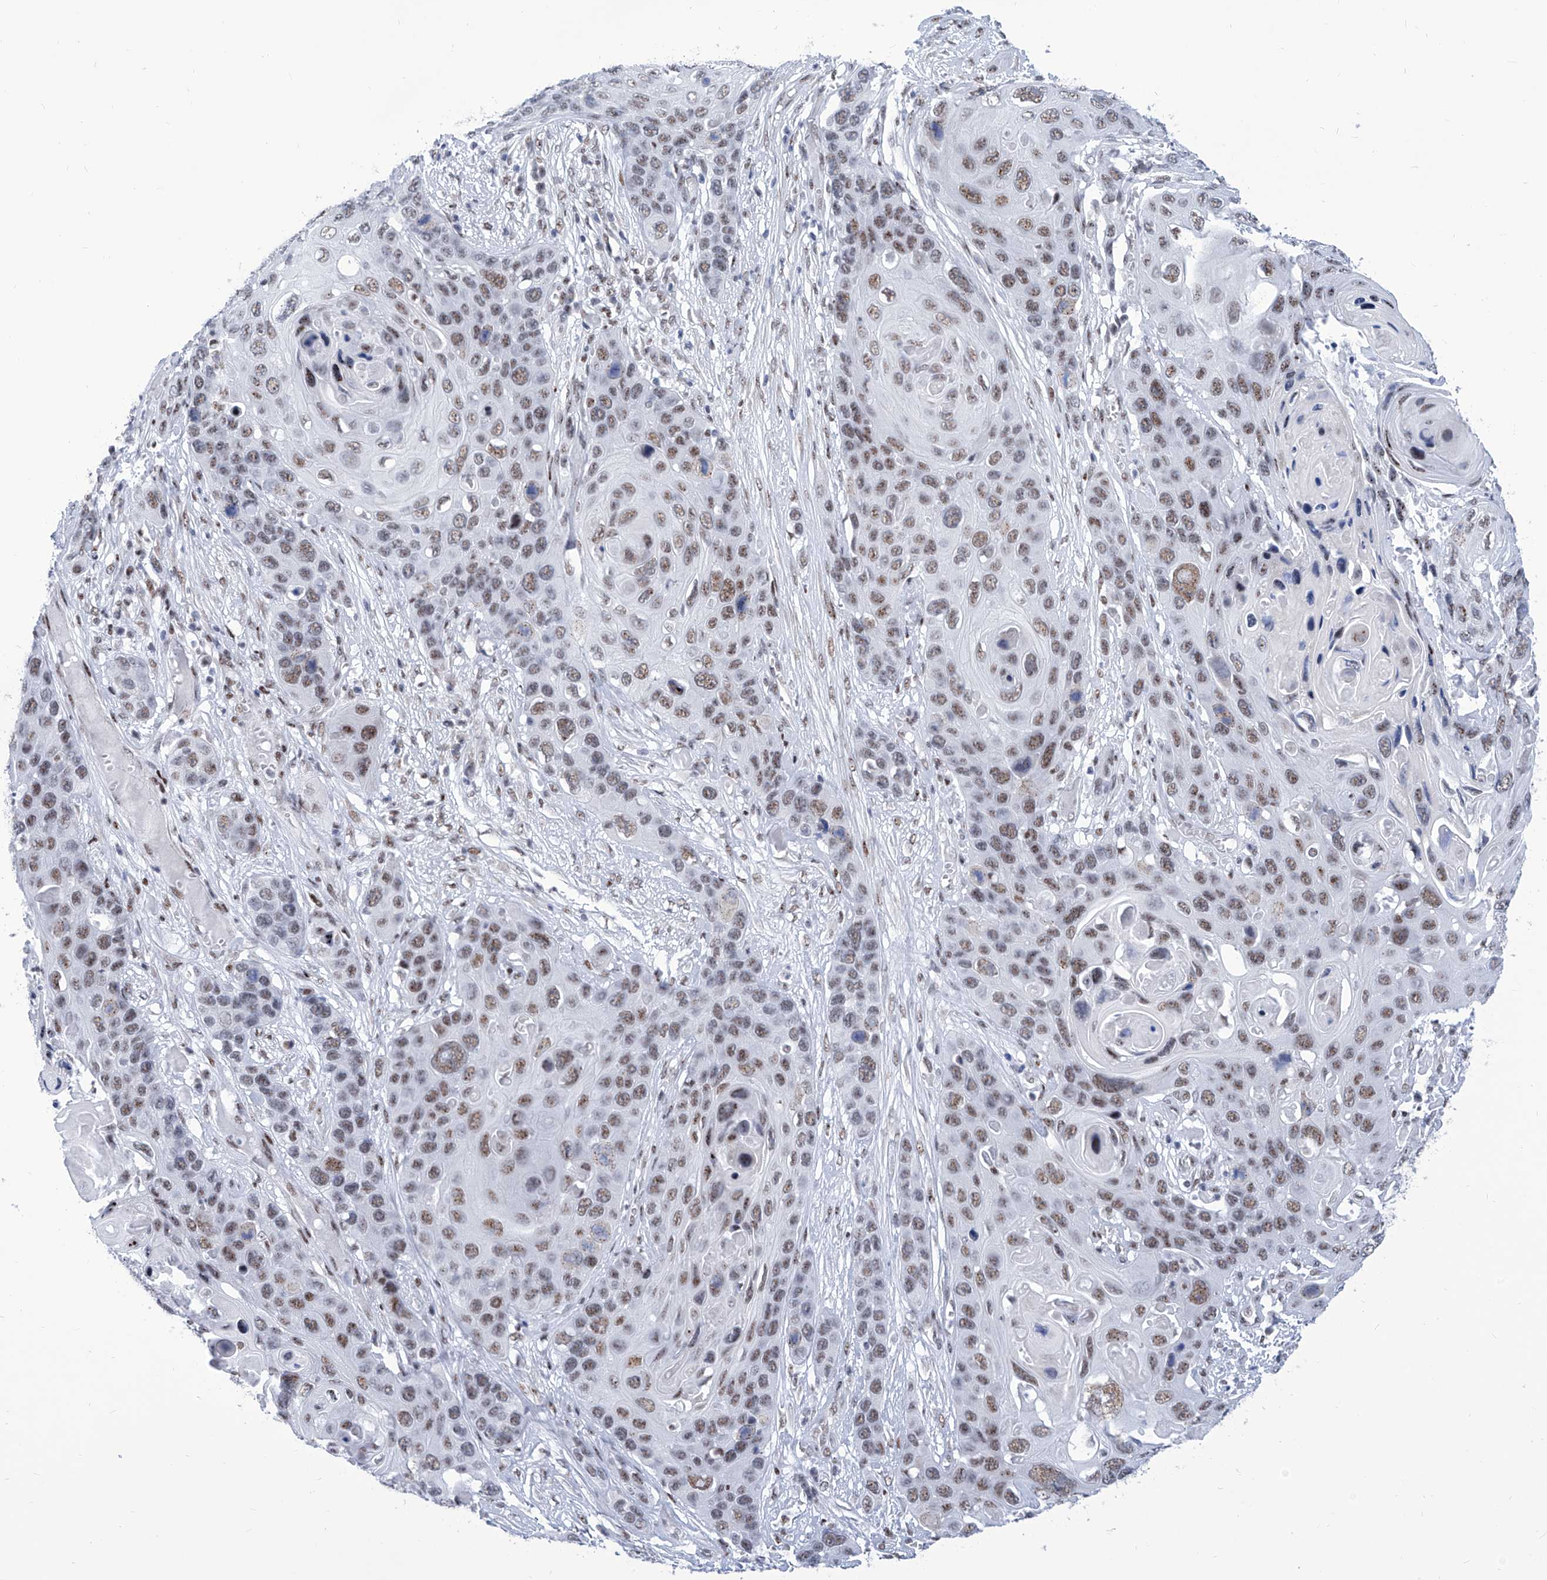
{"staining": {"intensity": "moderate", "quantity": ">75%", "location": "nuclear"}, "tissue": "skin cancer", "cell_type": "Tumor cells", "image_type": "cancer", "snomed": [{"axis": "morphology", "description": "Squamous cell carcinoma, NOS"}, {"axis": "topography", "description": "Skin"}], "caption": "IHC image of neoplastic tissue: human skin squamous cell carcinoma stained using immunohistochemistry shows medium levels of moderate protein expression localized specifically in the nuclear of tumor cells, appearing as a nuclear brown color.", "gene": "SART1", "patient": {"sex": "male", "age": 55}}